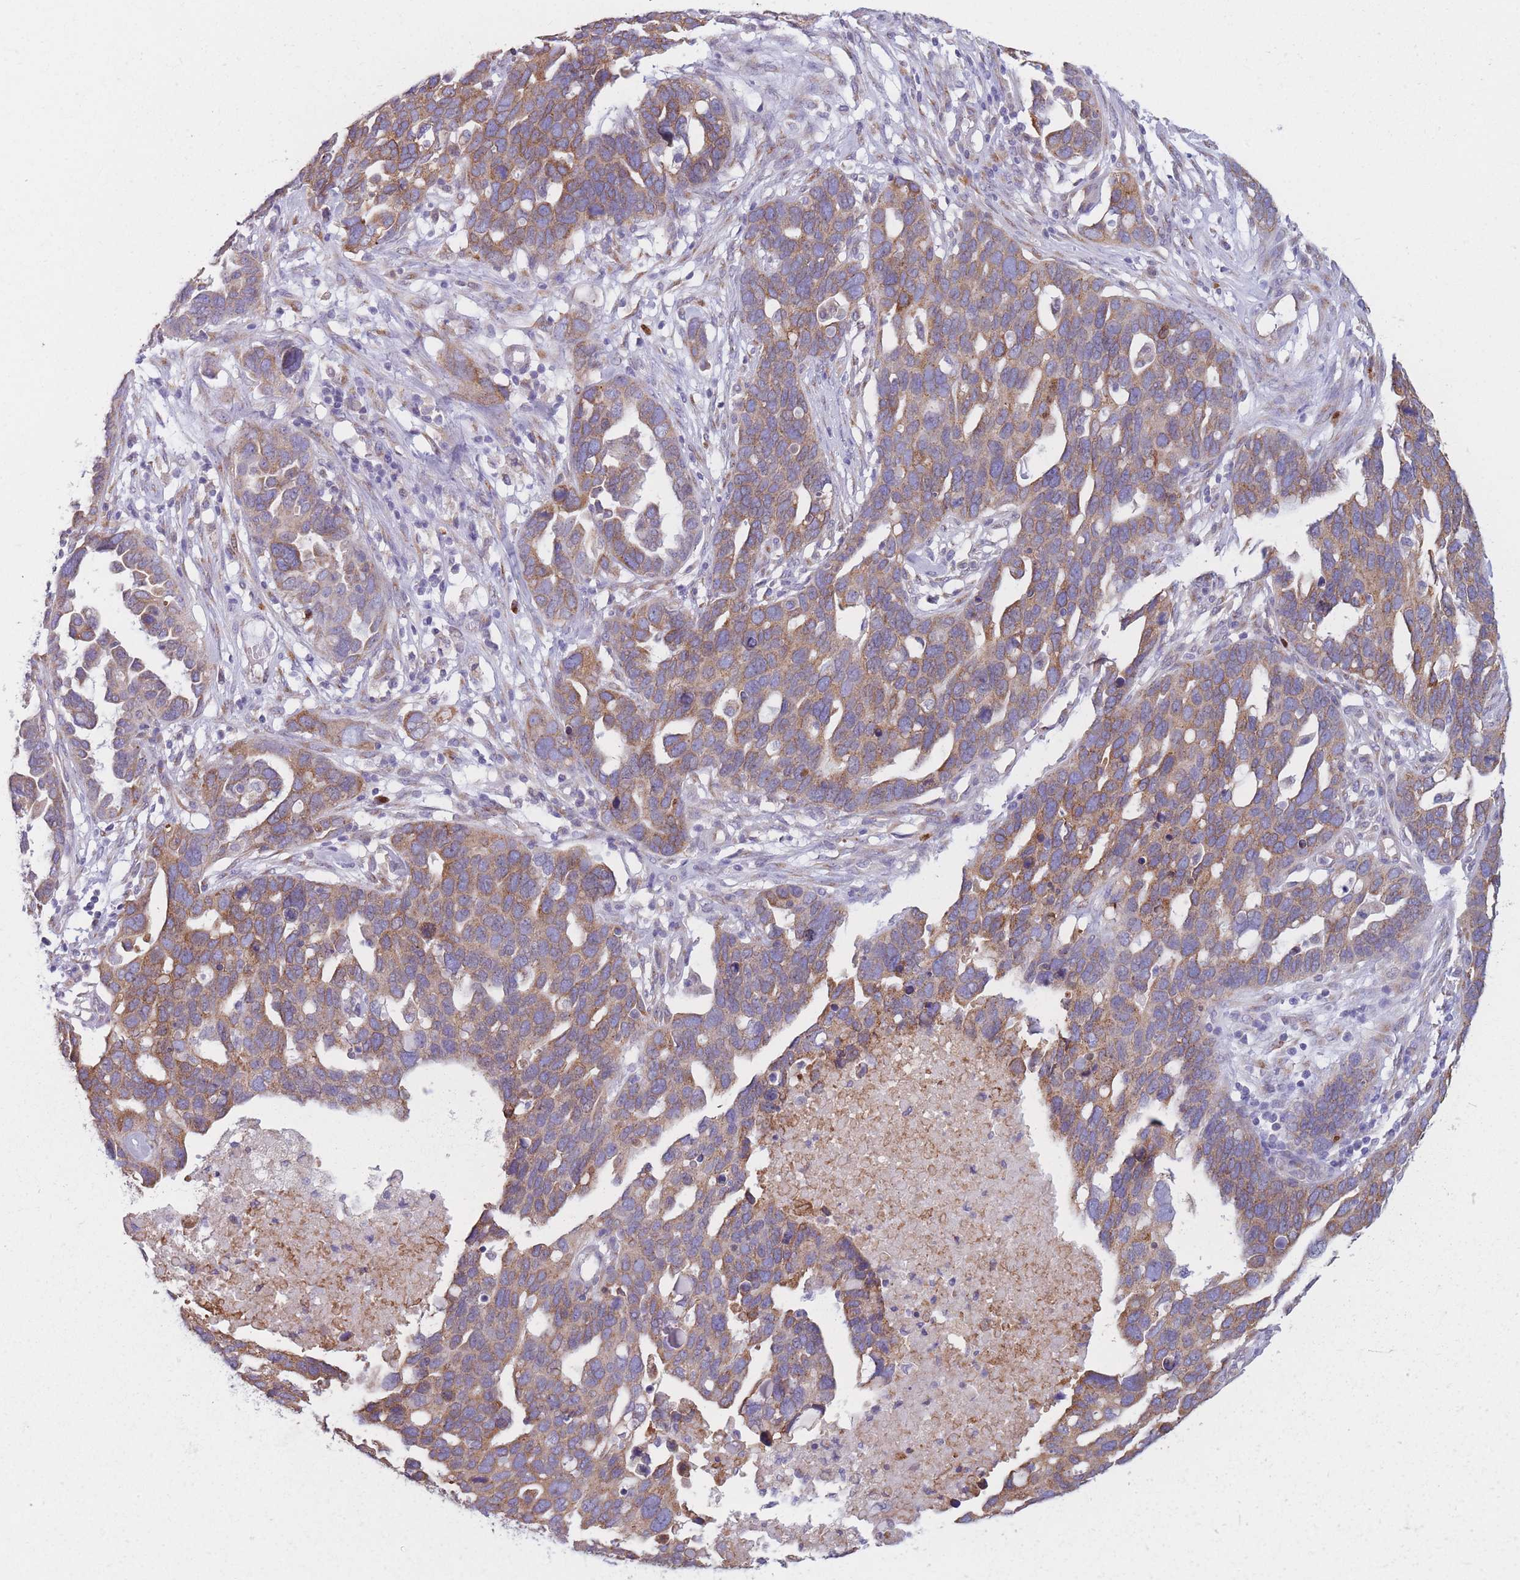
{"staining": {"intensity": "moderate", "quantity": ">75%", "location": "cytoplasmic/membranous"}, "tissue": "ovarian cancer", "cell_type": "Tumor cells", "image_type": "cancer", "snomed": [{"axis": "morphology", "description": "Cystadenocarcinoma, serous, NOS"}, {"axis": "topography", "description": "Ovary"}], "caption": "An immunohistochemistry photomicrograph of tumor tissue is shown. Protein staining in brown labels moderate cytoplasmic/membranous positivity in serous cystadenocarcinoma (ovarian) within tumor cells.", "gene": "MRPL30", "patient": {"sex": "female", "age": 54}}